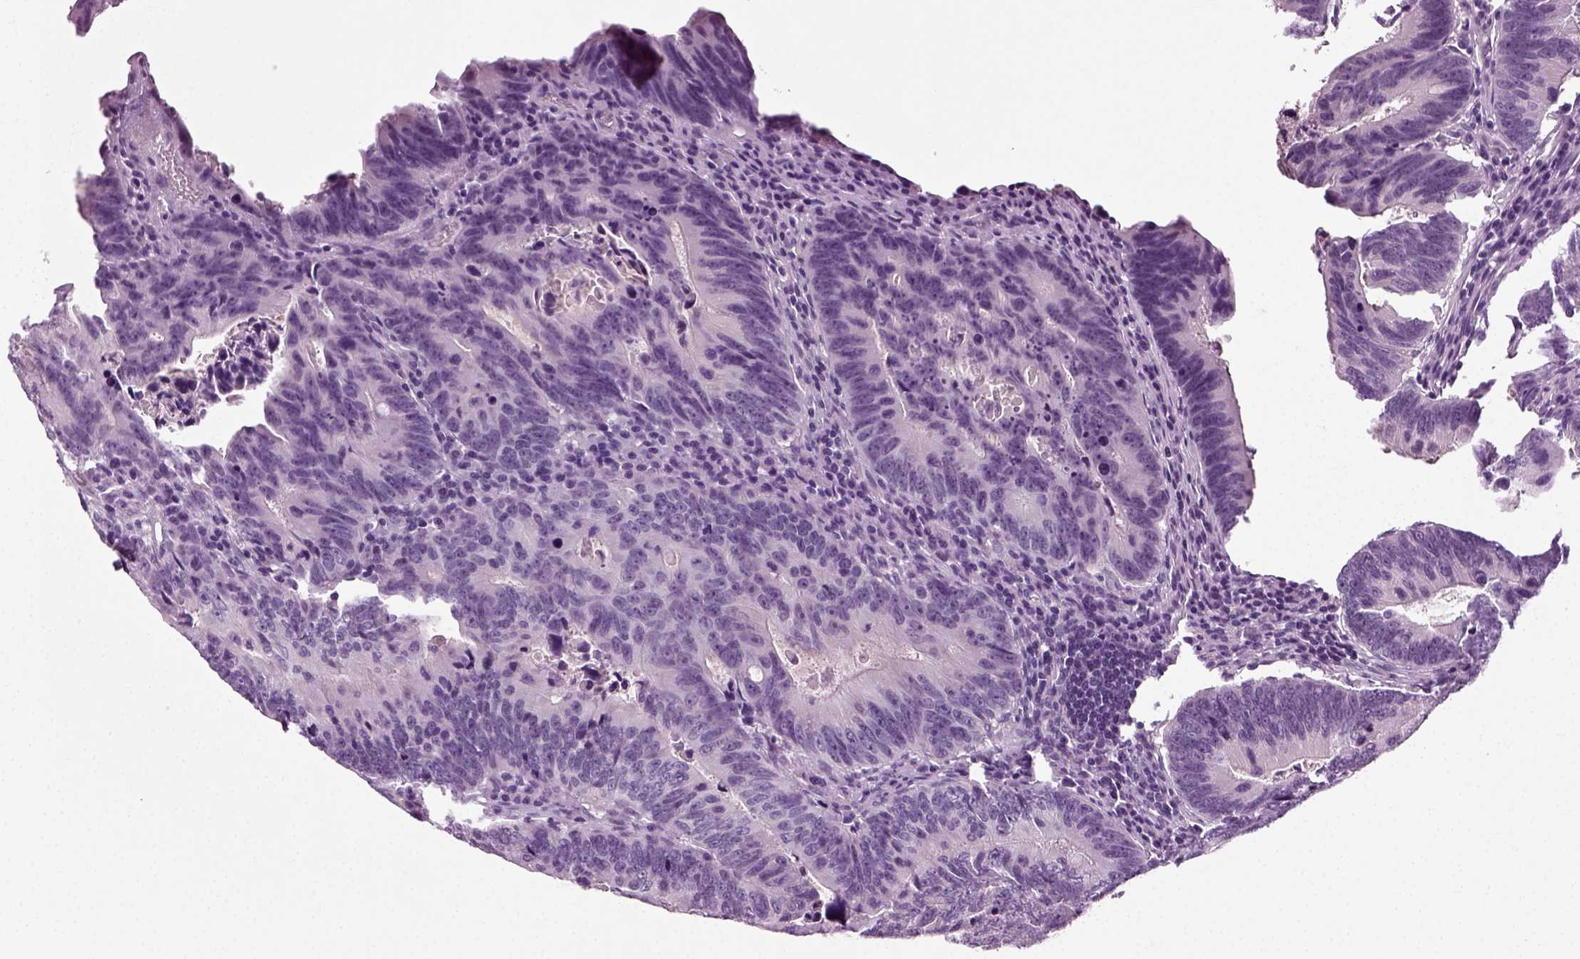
{"staining": {"intensity": "negative", "quantity": "none", "location": "none"}, "tissue": "colorectal cancer", "cell_type": "Tumor cells", "image_type": "cancer", "snomed": [{"axis": "morphology", "description": "Adenocarcinoma, NOS"}, {"axis": "topography", "description": "Colon"}], "caption": "Colorectal adenocarcinoma was stained to show a protein in brown. There is no significant expression in tumor cells.", "gene": "ZC2HC1C", "patient": {"sex": "female", "age": 87}}